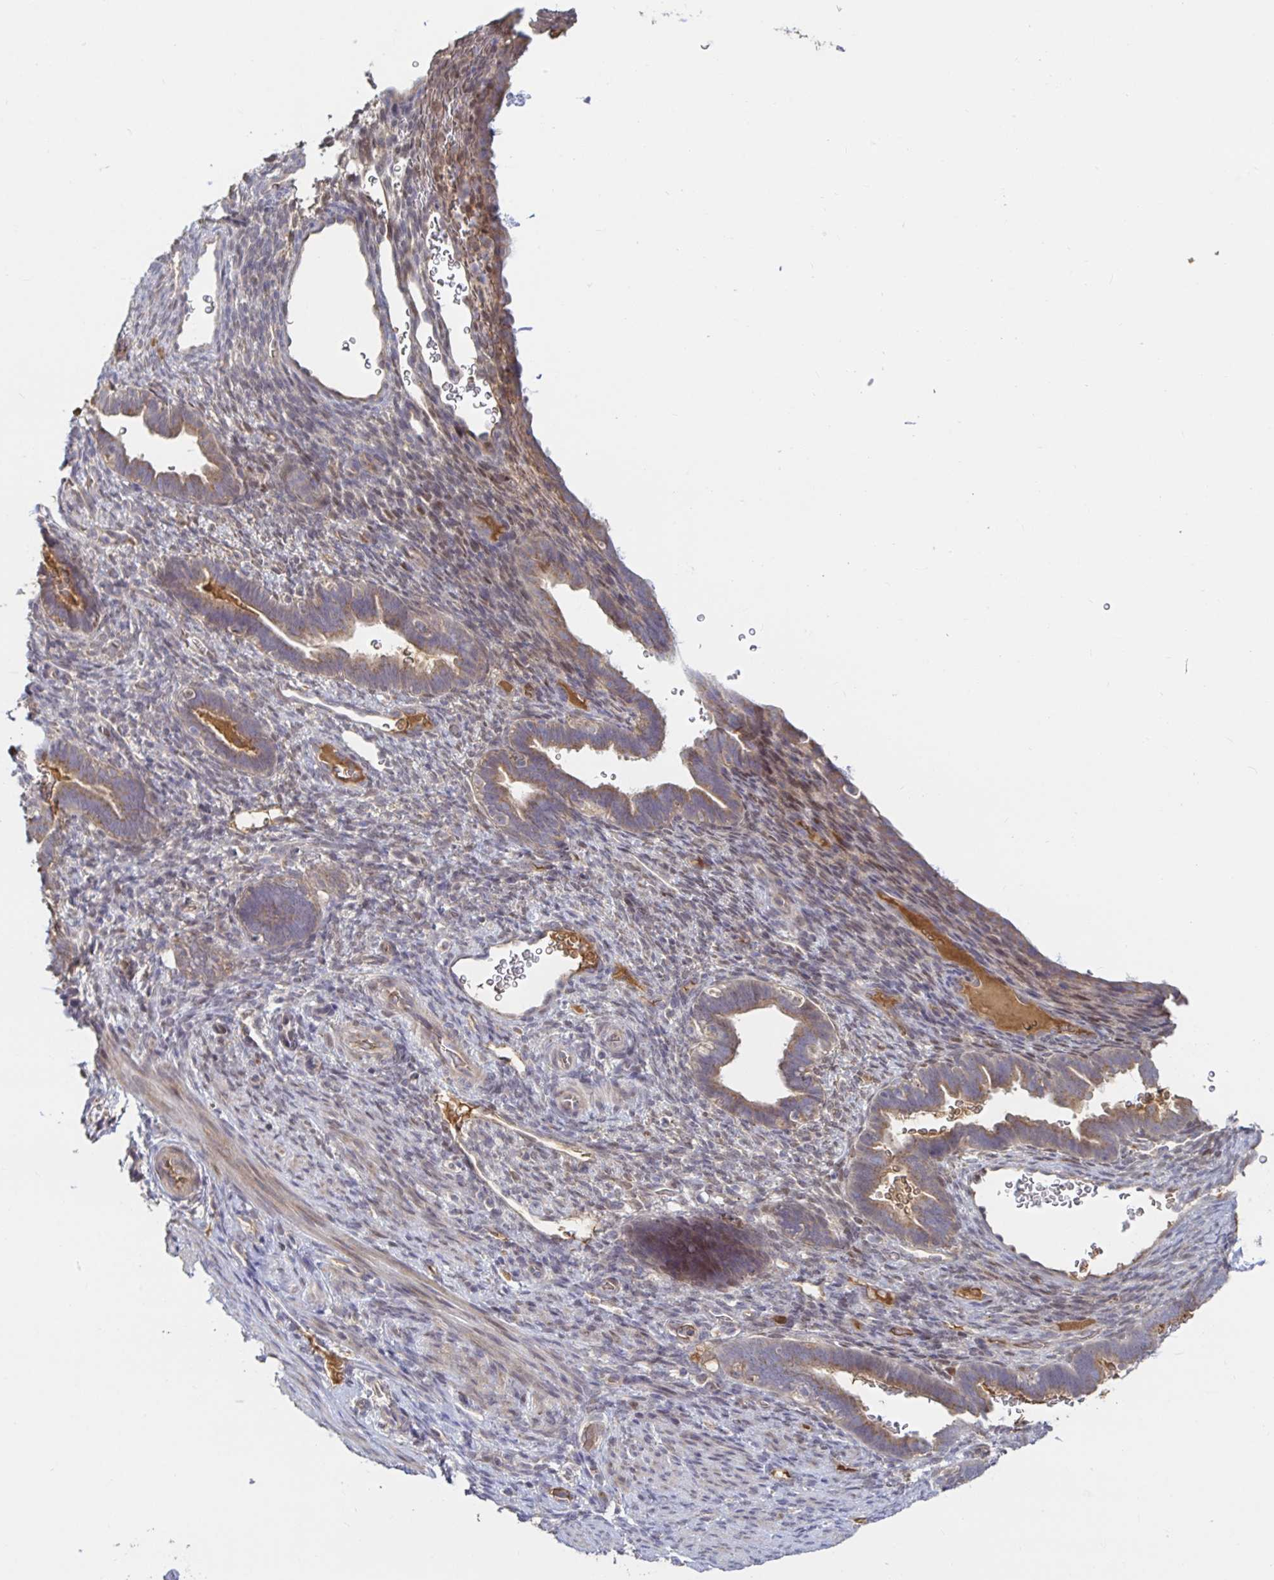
{"staining": {"intensity": "weak", "quantity": "<25%", "location": "cytoplasmic/membranous"}, "tissue": "endometrium", "cell_type": "Cells in endometrial stroma", "image_type": "normal", "snomed": [{"axis": "morphology", "description": "Normal tissue, NOS"}, {"axis": "topography", "description": "Endometrium"}], "caption": "This is an immunohistochemistry (IHC) histopathology image of unremarkable human endometrium. There is no positivity in cells in endometrial stroma.", "gene": "LARP1", "patient": {"sex": "female", "age": 34}}